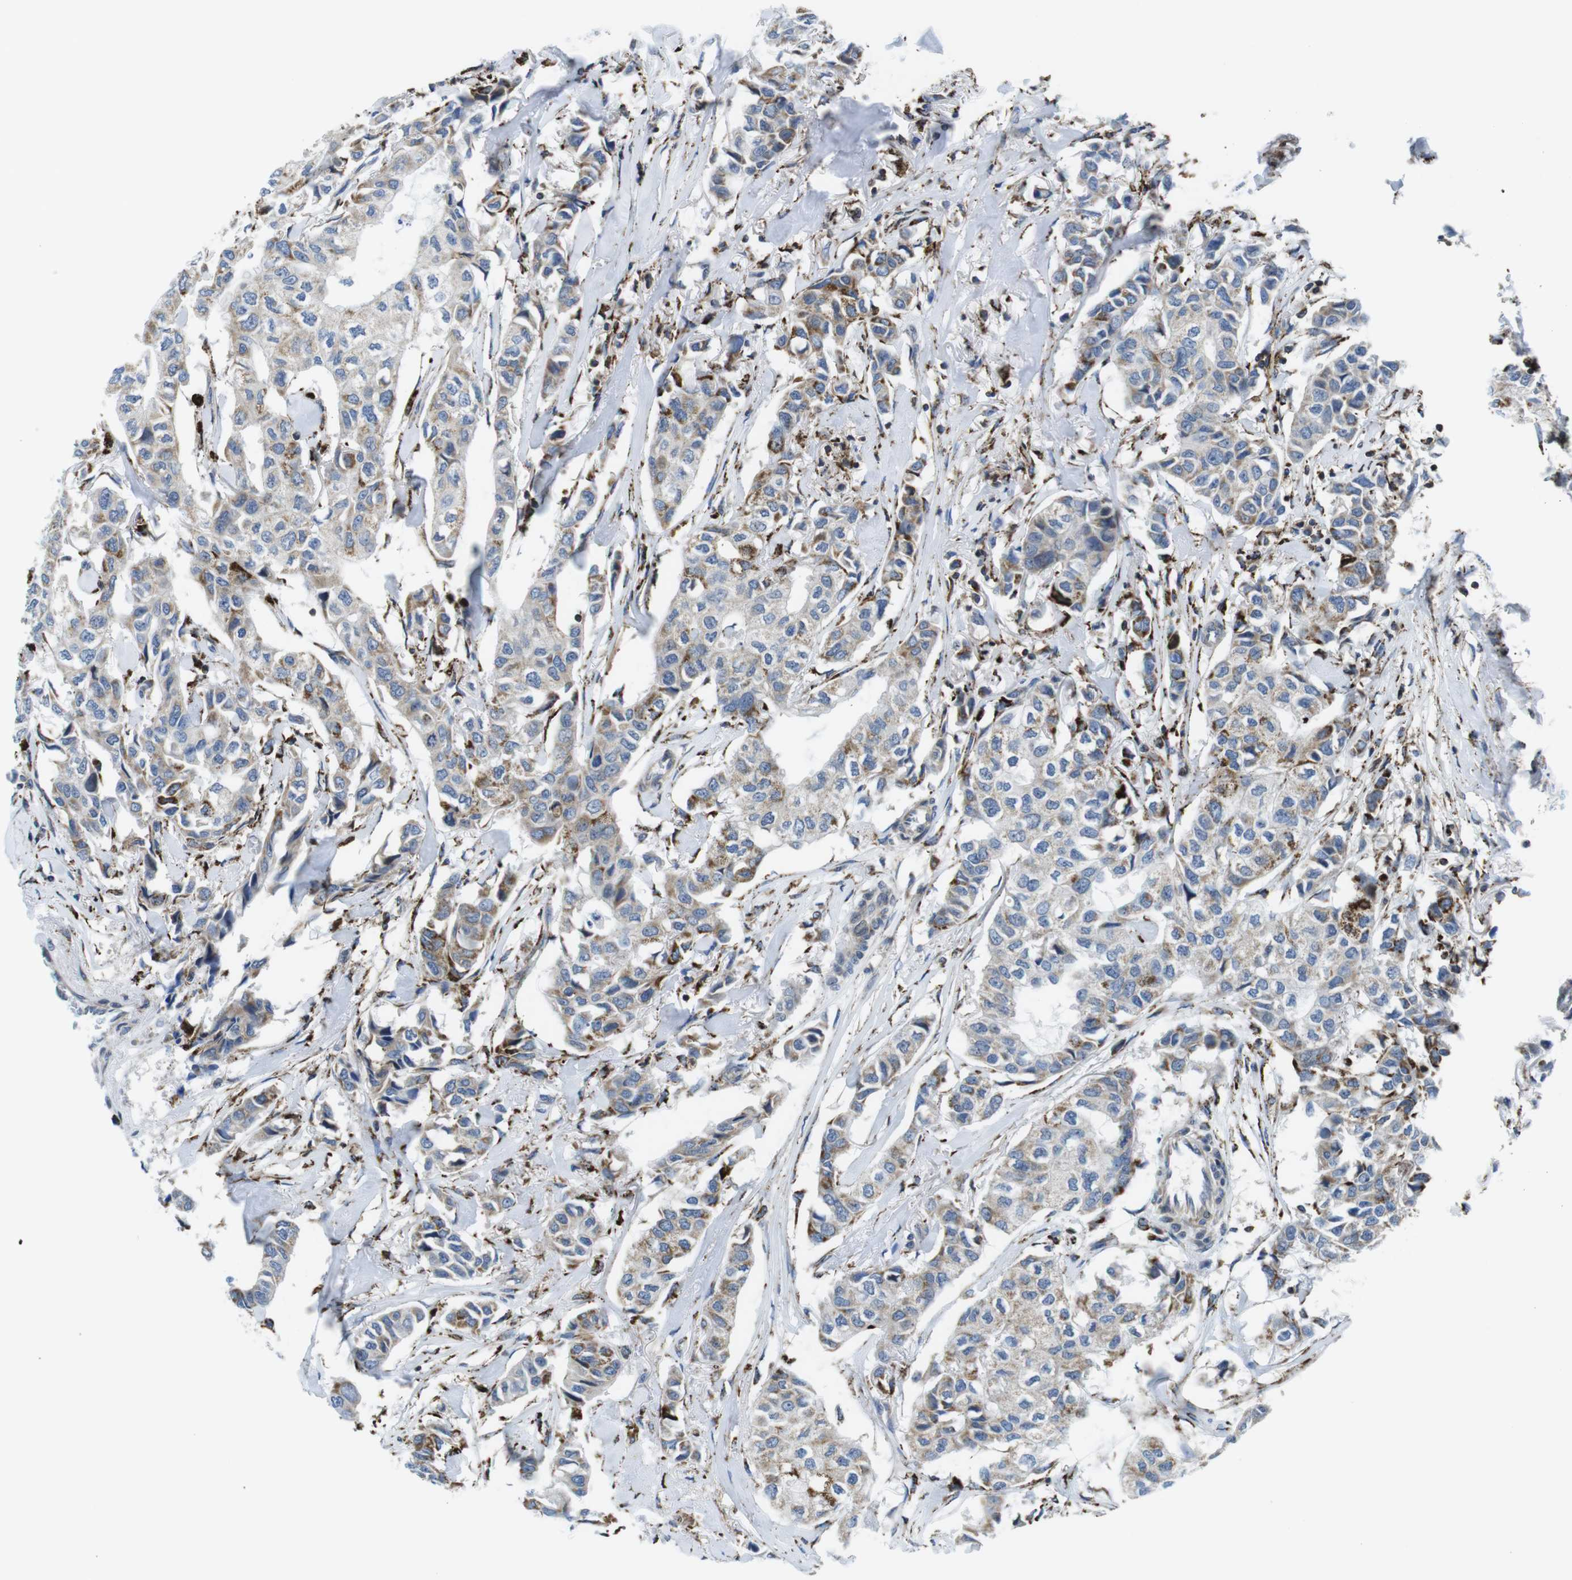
{"staining": {"intensity": "weak", "quantity": "25%-75%", "location": "cytoplasmic/membranous"}, "tissue": "breast cancer", "cell_type": "Tumor cells", "image_type": "cancer", "snomed": [{"axis": "morphology", "description": "Duct carcinoma"}, {"axis": "topography", "description": "Breast"}], "caption": "Weak cytoplasmic/membranous staining for a protein is identified in about 25%-75% of tumor cells of breast cancer (infiltrating ductal carcinoma) using immunohistochemistry (IHC).", "gene": "KCNE3", "patient": {"sex": "female", "age": 80}}